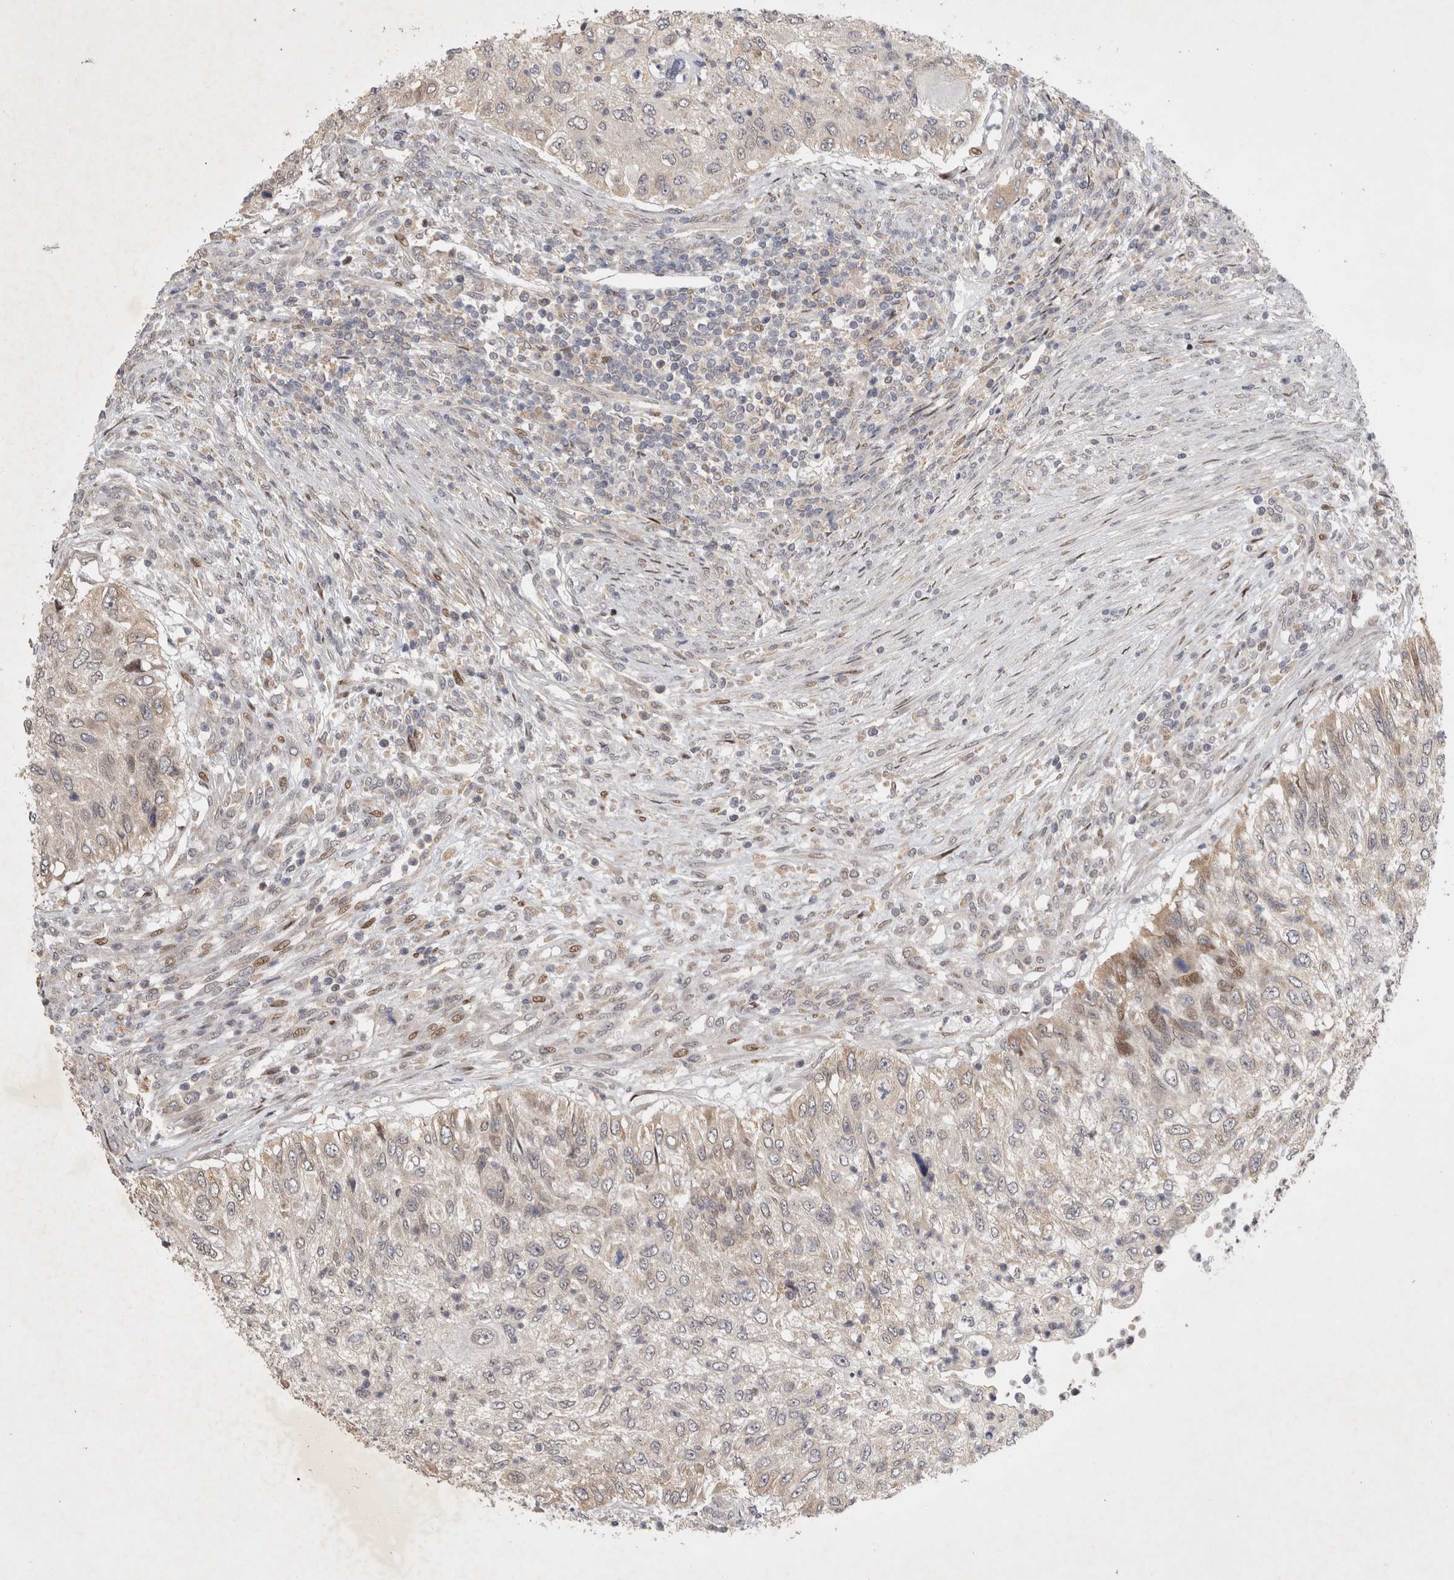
{"staining": {"intensity": "weak", "quantity": "<25%", "location": "cytoplasmic/membranous,nuclear"}, "tissue": "urothelial cancer", "cell_type": "Tumor cells", "image_type": "cancer", "snomed": [{"axis": "morphology", "description": "Urothelial carcinoma, High grade"}, {"axis": "topography", "description": "Urinary bladder"}], "caption": "Immunohistochemistry (IHC) of high-grade urothelial carcinoma demonstrates no staining in tumor cells. (IHC, brightfield microscopy, high magnification).", "gene": "C8orf58", "patient": {"sex": "female", "age": 60}}